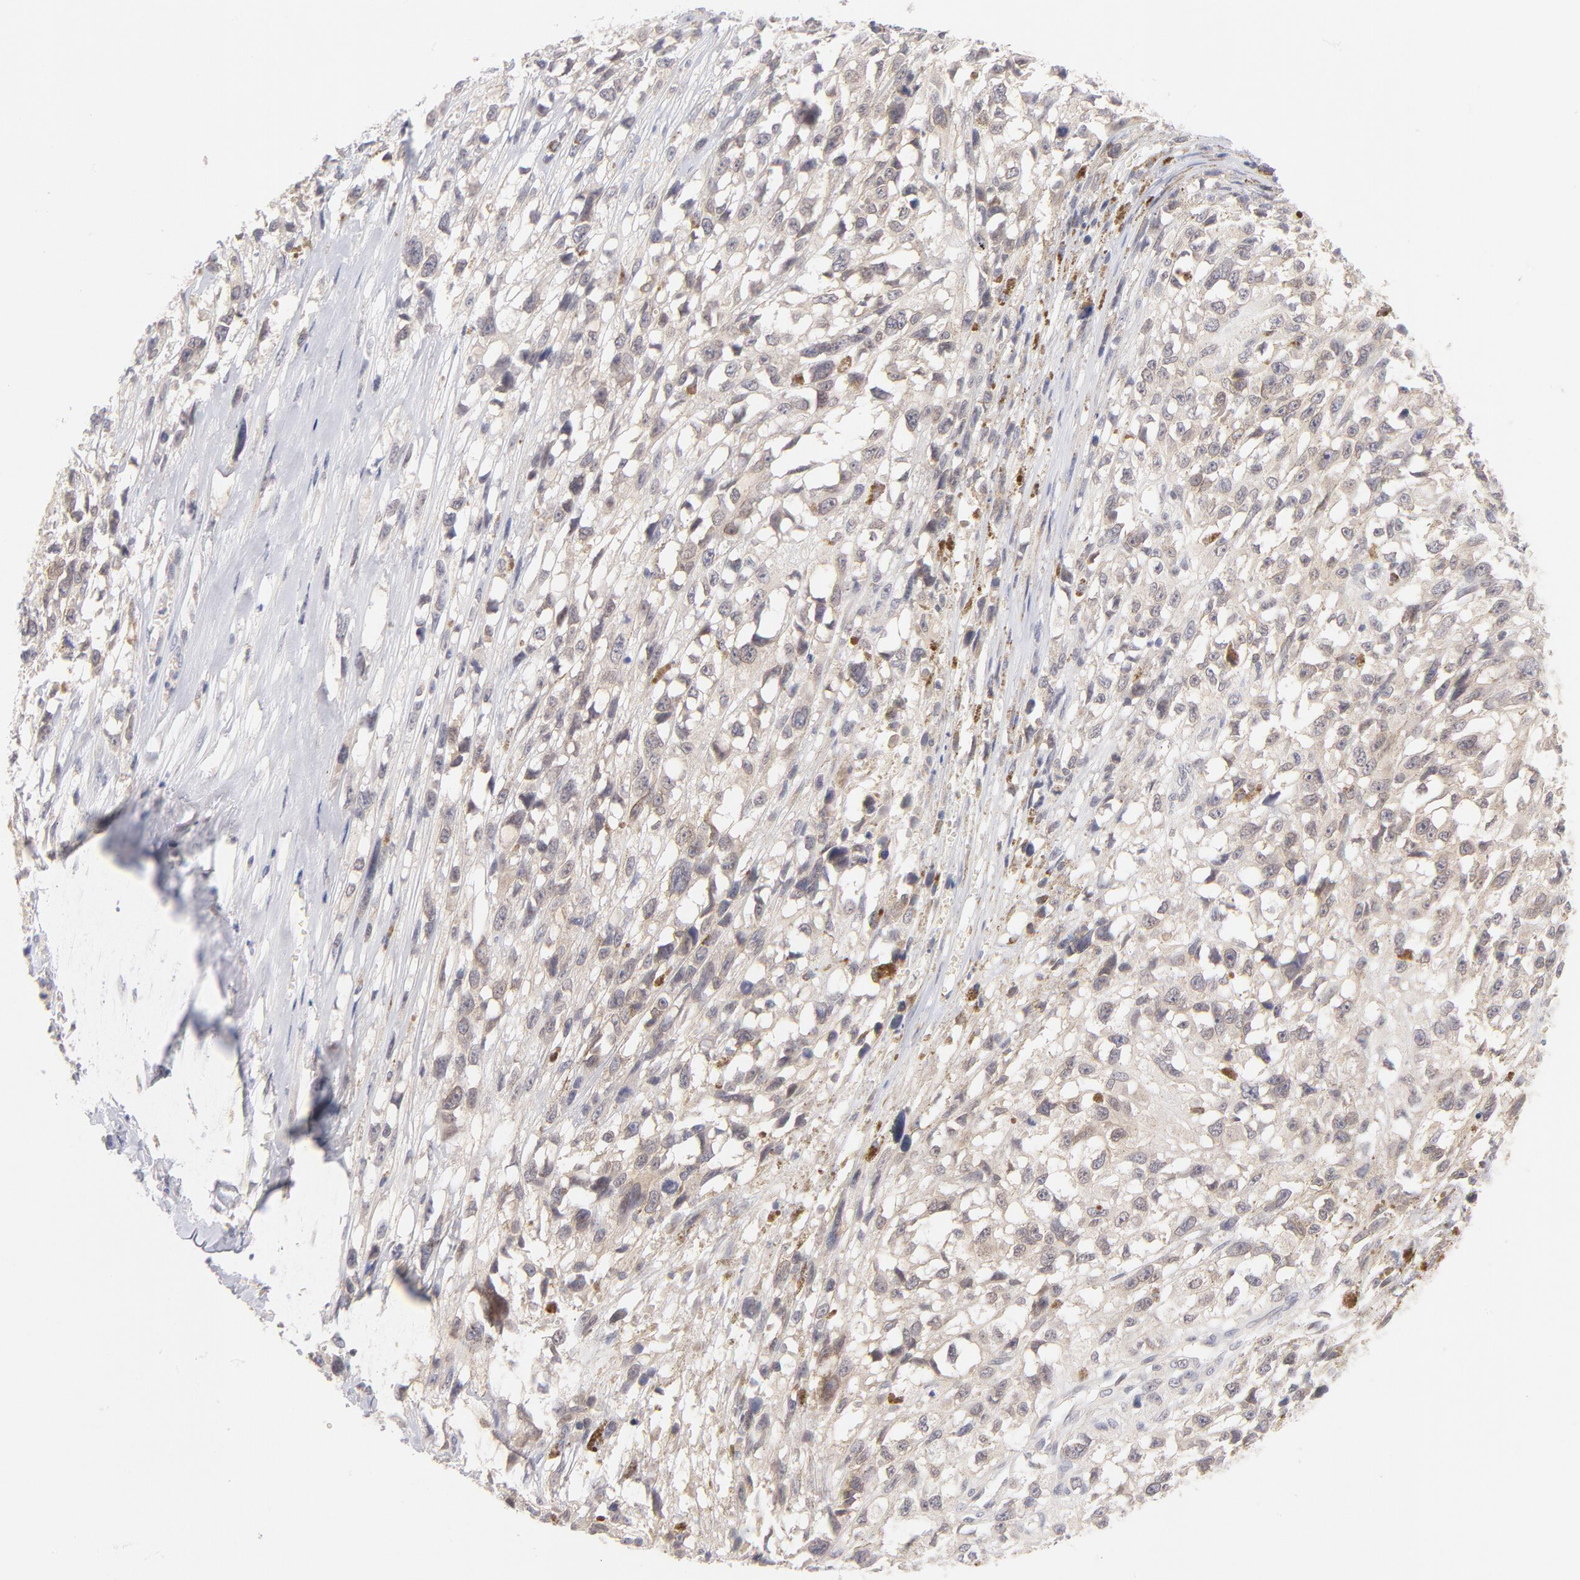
{"staining": {"intensity": "weak", "quantity": "25%-75%", "location": "cytoplasmic/membranous"}, "tissue": "melanoma", "cell_type": "Tumor cells", "image_type": "cancer", "snomed": [{"axis": "morphology", "description": "Malignant melanoma, Metastatic site"}, {"axis": "topography", "description": "Lymph node"}], "caption": "Immunohistochemical staining of melanoma displays low levels of weak cytoplasmic/membranous protein staining in approximately 25%-75% of tumor cells. (DAB = brown stain, brightfield microscopy at high magnification).", "gene": "CASP6", "patient": {"sex": "male", "age": 59}}